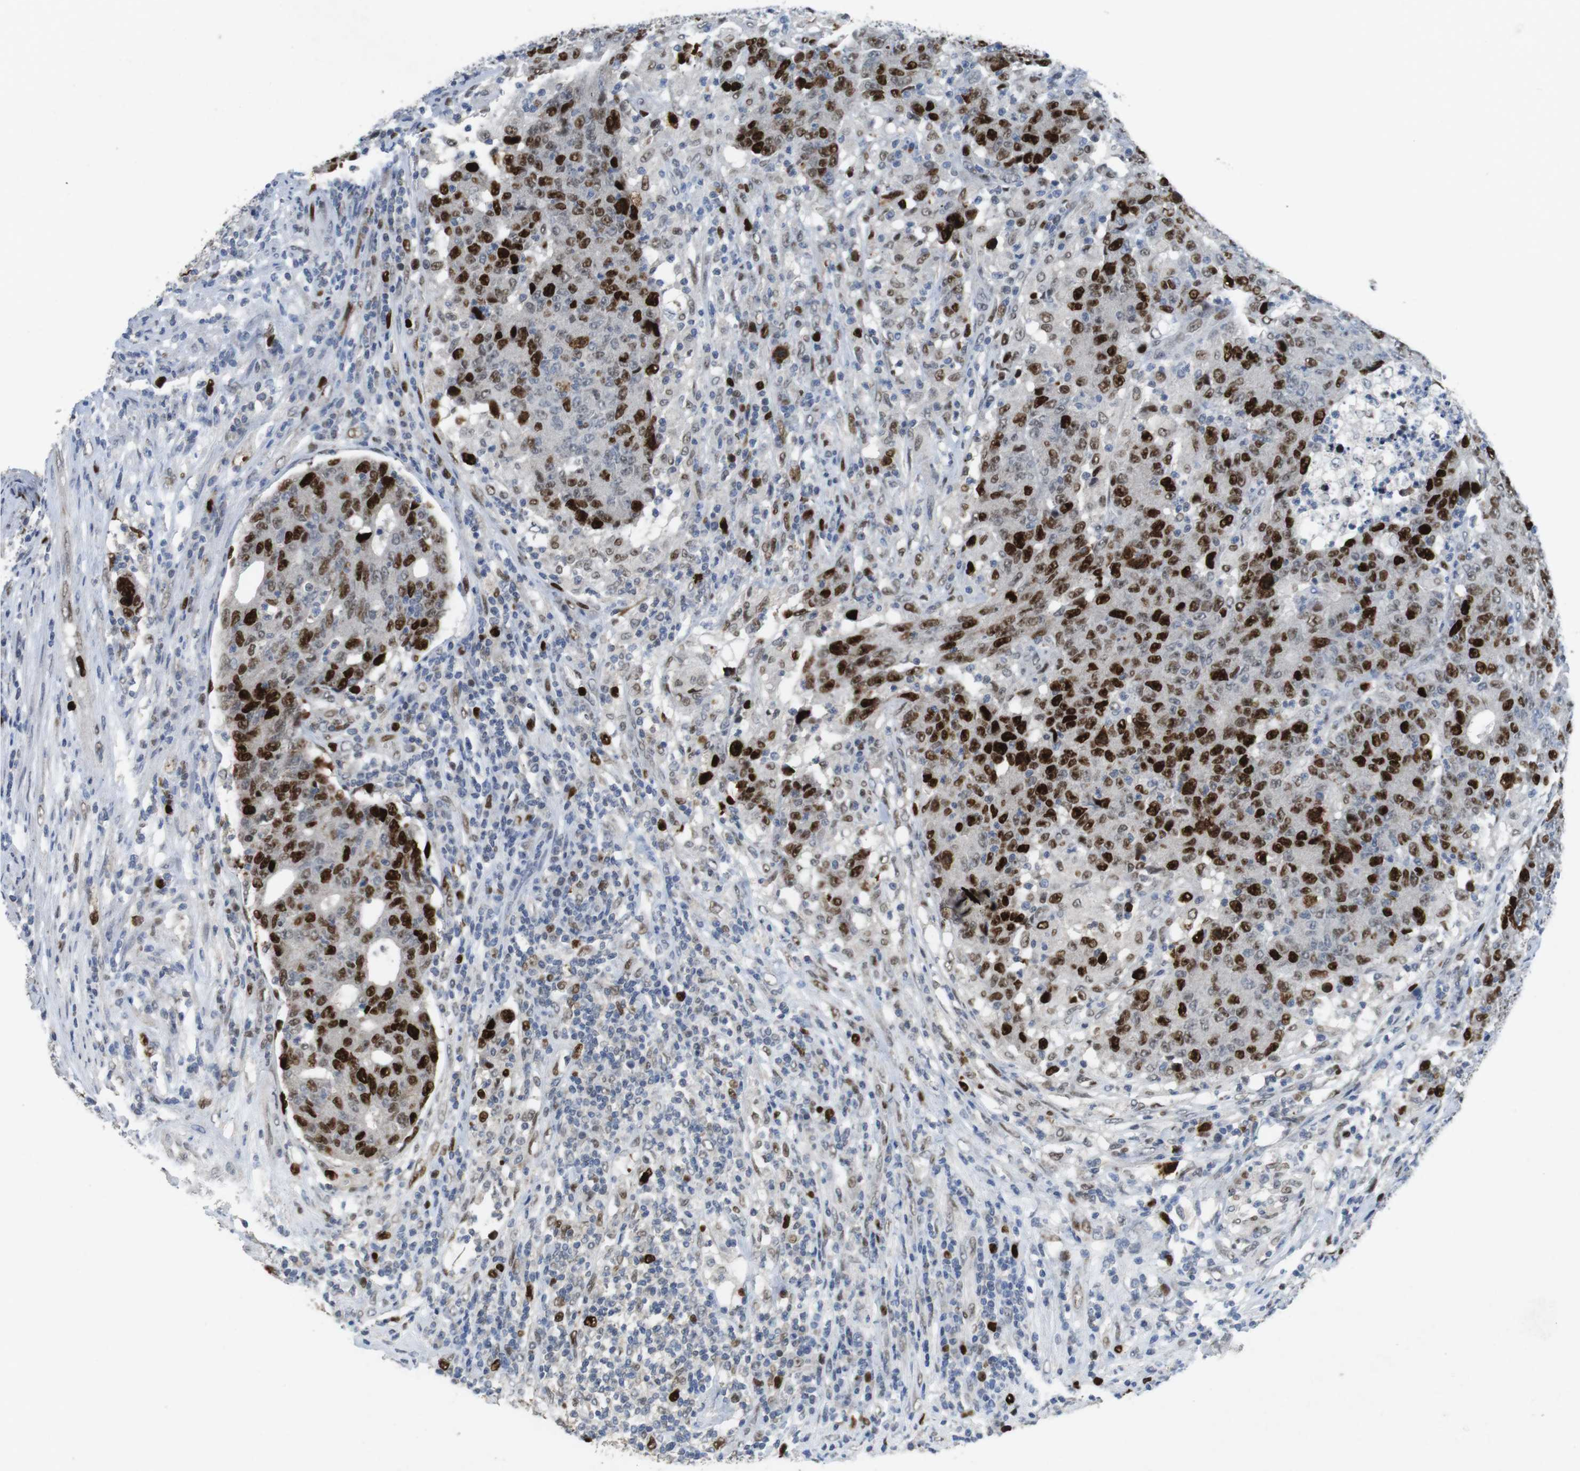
{"staining": {"intensity": "strong", "quantity": "25%-75%", "location": "nuclear"}, "tissue": "colorectal cancer", "cell_type": "Tumor cells", "image_type": "cancer", "snomed": [{"axis": "morphology", "description": "Normal tissue, NOS"}, {"axis": "morphology", "description": "Adenocarcinoma, NOS"}, {"axis": "topography", "description": "Colon"}], "caption": "An IHC histopathology image of tumor tissue is shown. Protein staining in brown shows strong nuclear positivity in colorectal cancer within tumor cells. (Brightfield microscopy of DAB IHC at high magnification).", "gene": "KPNA2", "patient": {"sex": "female", "age": 75}}